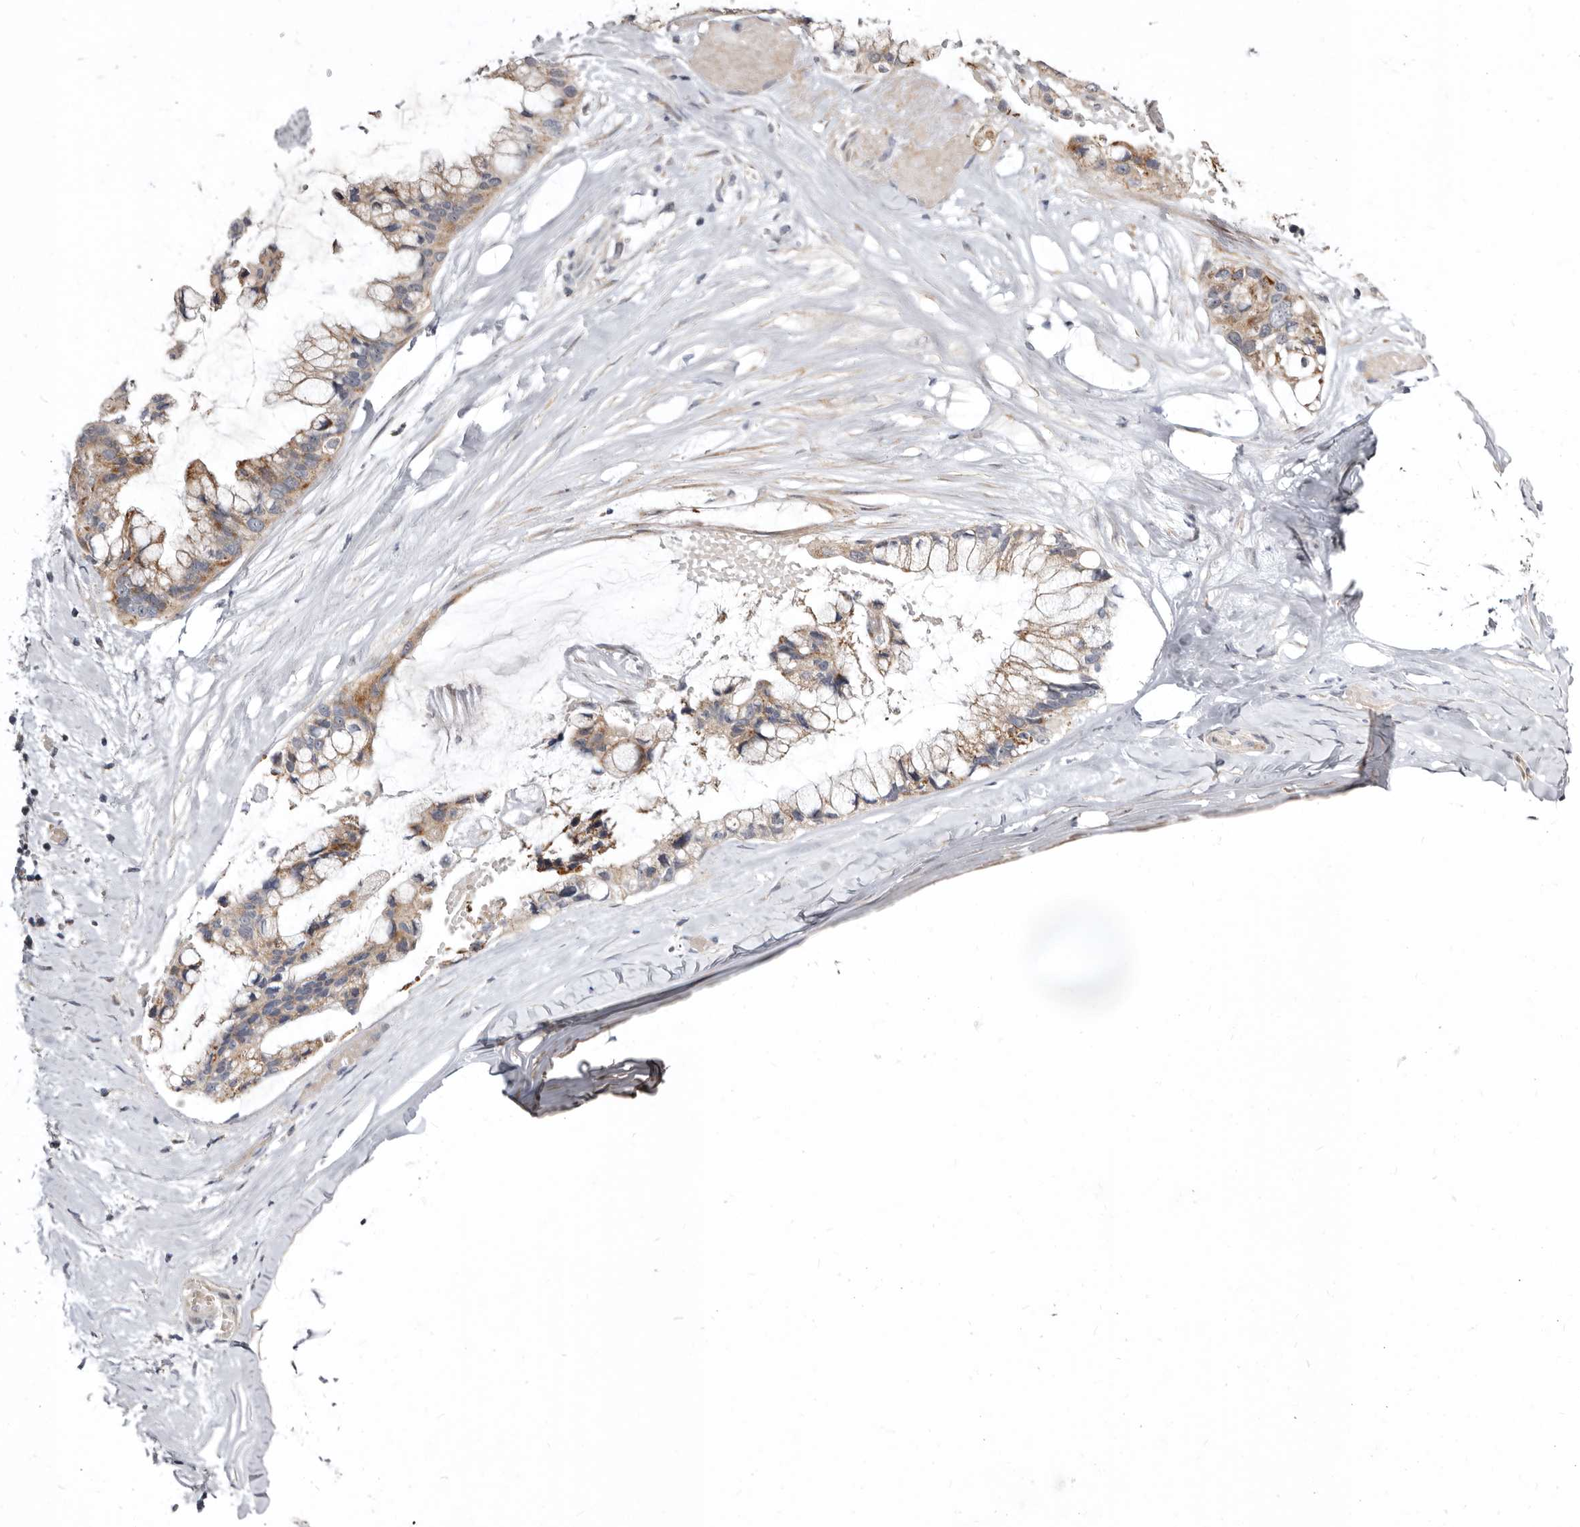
{"staining": {"intensity": "moderate", "quantity": ">75%", "location": "cytoplasmic/membranous"}, "tissue": "ovarian cancer", "cell_type": "Tumor cells", "image_type": "cancer", "snomed": [{"axis": "morphology", "description": "Cystadenocarcinoma, mucinous, NOS"}, {"axis": "topography", "description": "Ovary"}], "caption": "The immunohistochemical stain shows moderate cytoplasmic/membranous staining in tumor cells of ovarian mucinous cystadenocarcinoma tissue. The staining was performed using DAB (3,3'-diaminobenzidine), with brown indicating positive protein expression. Nuclei are stained blue with hematoxylin.", "gene": "SMC4", "patient": {"sex": "female", "age": 39}}